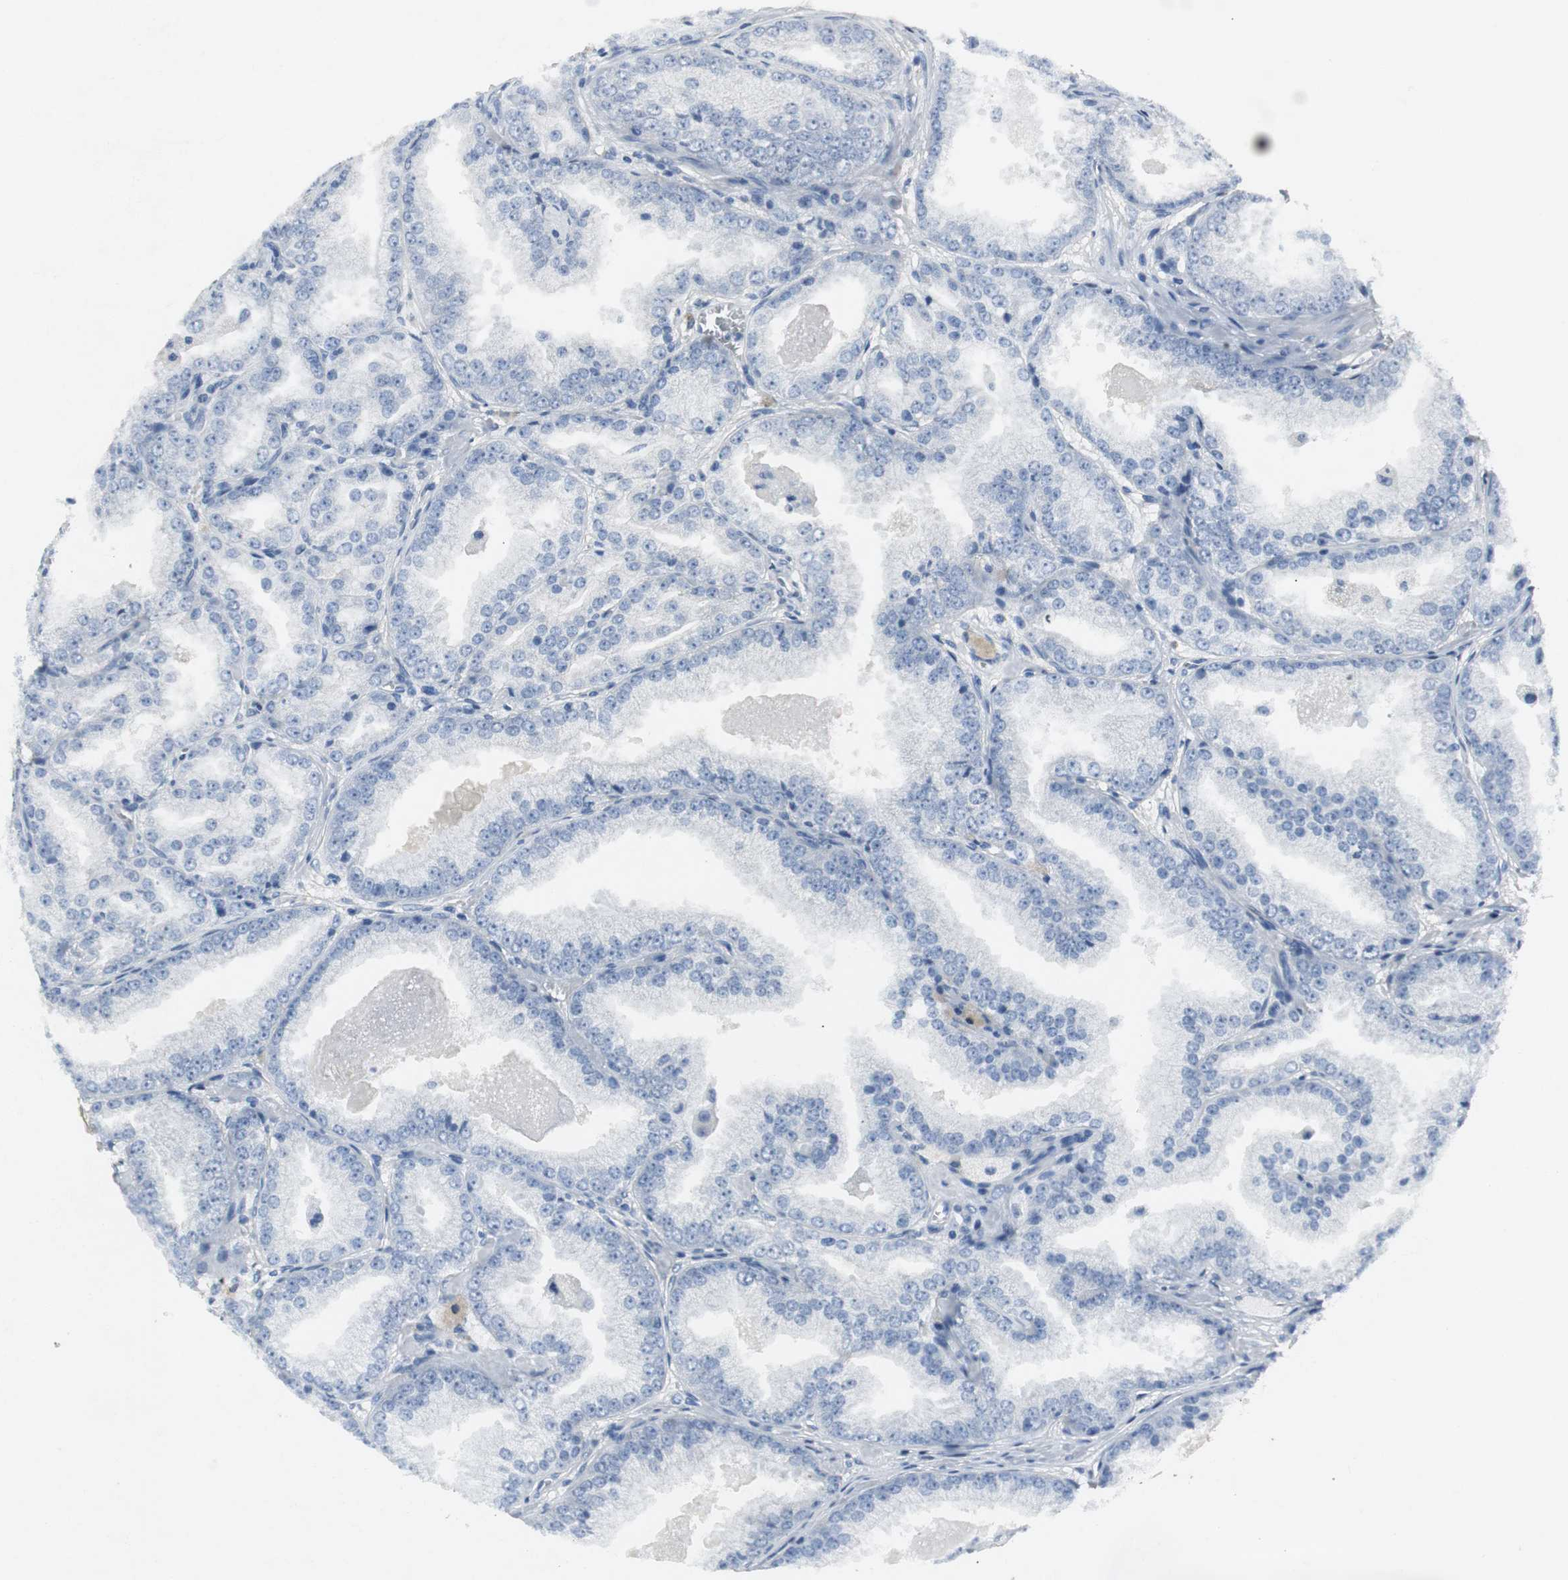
{"staining": {"intensity": "negative", "quantity": "none", "location": "none"}, "tissue": "prostate cancer", "cell_type": "Tumor cells", "image_type": "cancer", "snomed": [{"axis": "morphology", "description": "Adenocarcinoma, High grade"}, {"axis": "topography", "description": "Prostate"}], "caption": "A micrograph of human prostate high-grade adenocarcinoma is negative for staining in tumor cells.", "gene": "LRP2", "patient": {"sex": "male", "age": 61}}